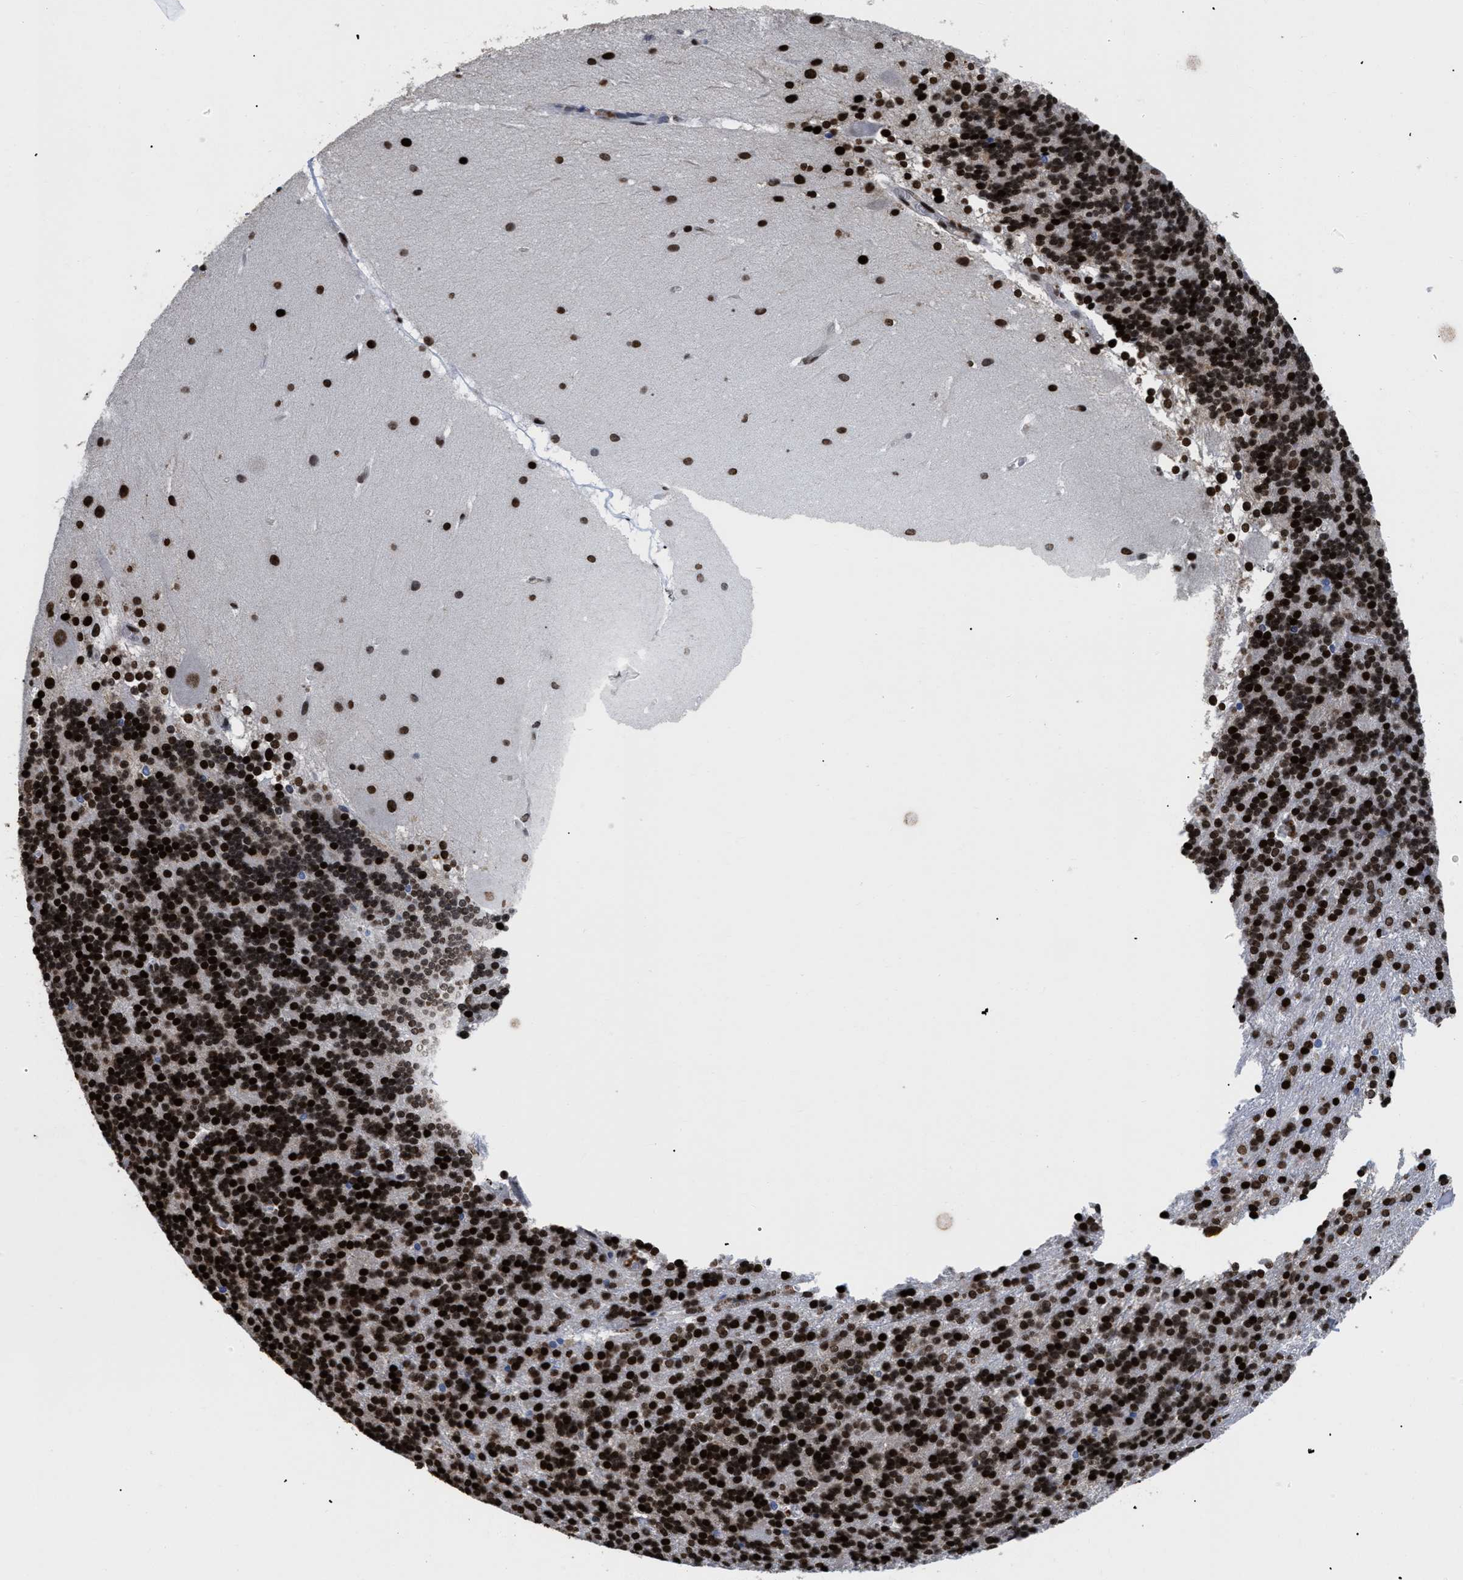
{"staining": {"intensity": "strong", "quantity": ">75%", "location": "nuclear"}, "tissue": "cerebellum", "cell_type": "Cells in granular layer", "image_type": "normal", "snomed": [{"axis": "morphology", "description": "Normal tissue, NOS"}, {"axis": "topography", "description": "Cerebellum"}], "caption": "The micrograph displays a brown stain indicating the presence of a protein in the nuclear of cells in granular layer in cerebellum. (Brightfield microscopy of DAB IHC at high magnification).", "gene": "CALHM3", "patient": {"sex": "female", "age": 19}}